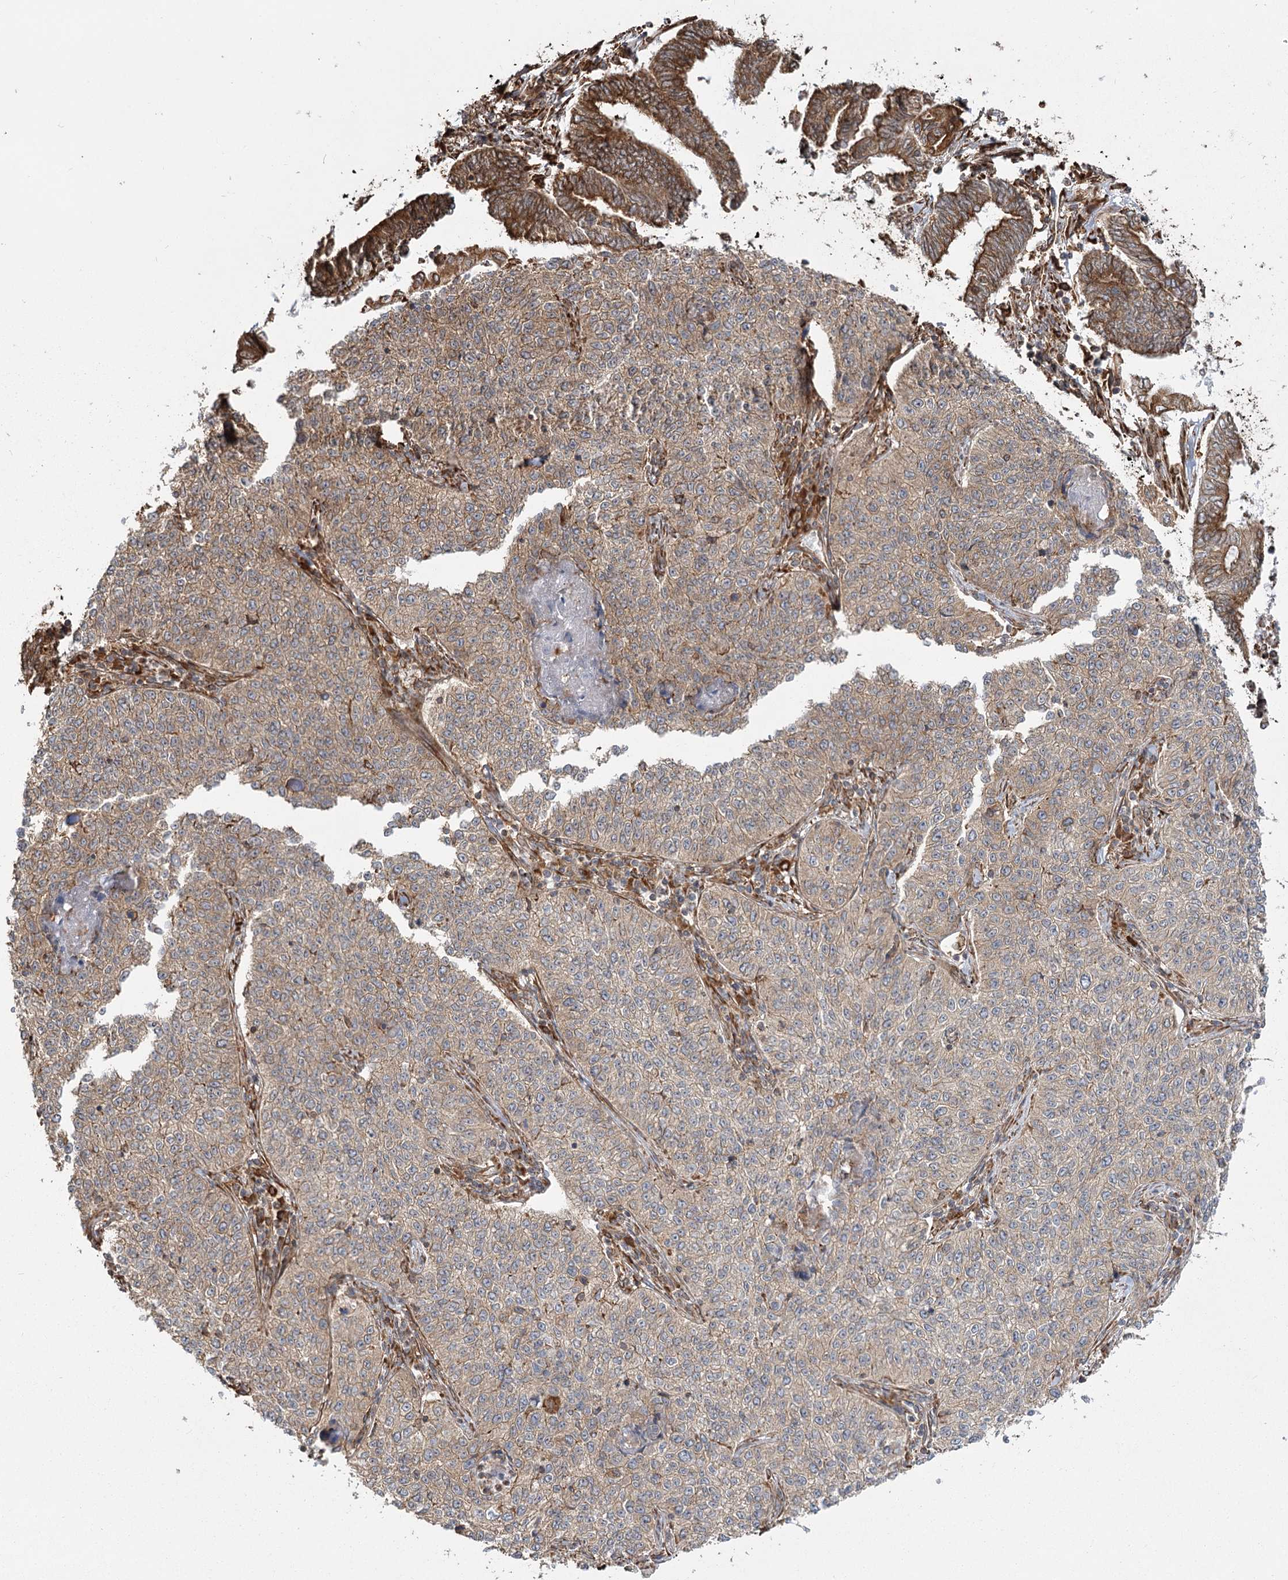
{"staining": {"intensity": "weak", "quantity": "25%-75%", "location": "cytoplasmic/membranous"}, "tissue": "cervical cancer", "cell_type": "Tumor cells", "image_type": "cancer", "snomed": [{"axis": "morphology", "description": "Squamous cell carcinoma, NOS"}, {"axis": "topography", "description": "Cervix"}], "caption": "Weak cytoplasmic/membranous protein positivity is appreciated in about 25%-75% of tumor cells in squamous cell carcinoma (cervical).", "gene": "FAM13A", "patient": {"sex": "female", "age": 35}}